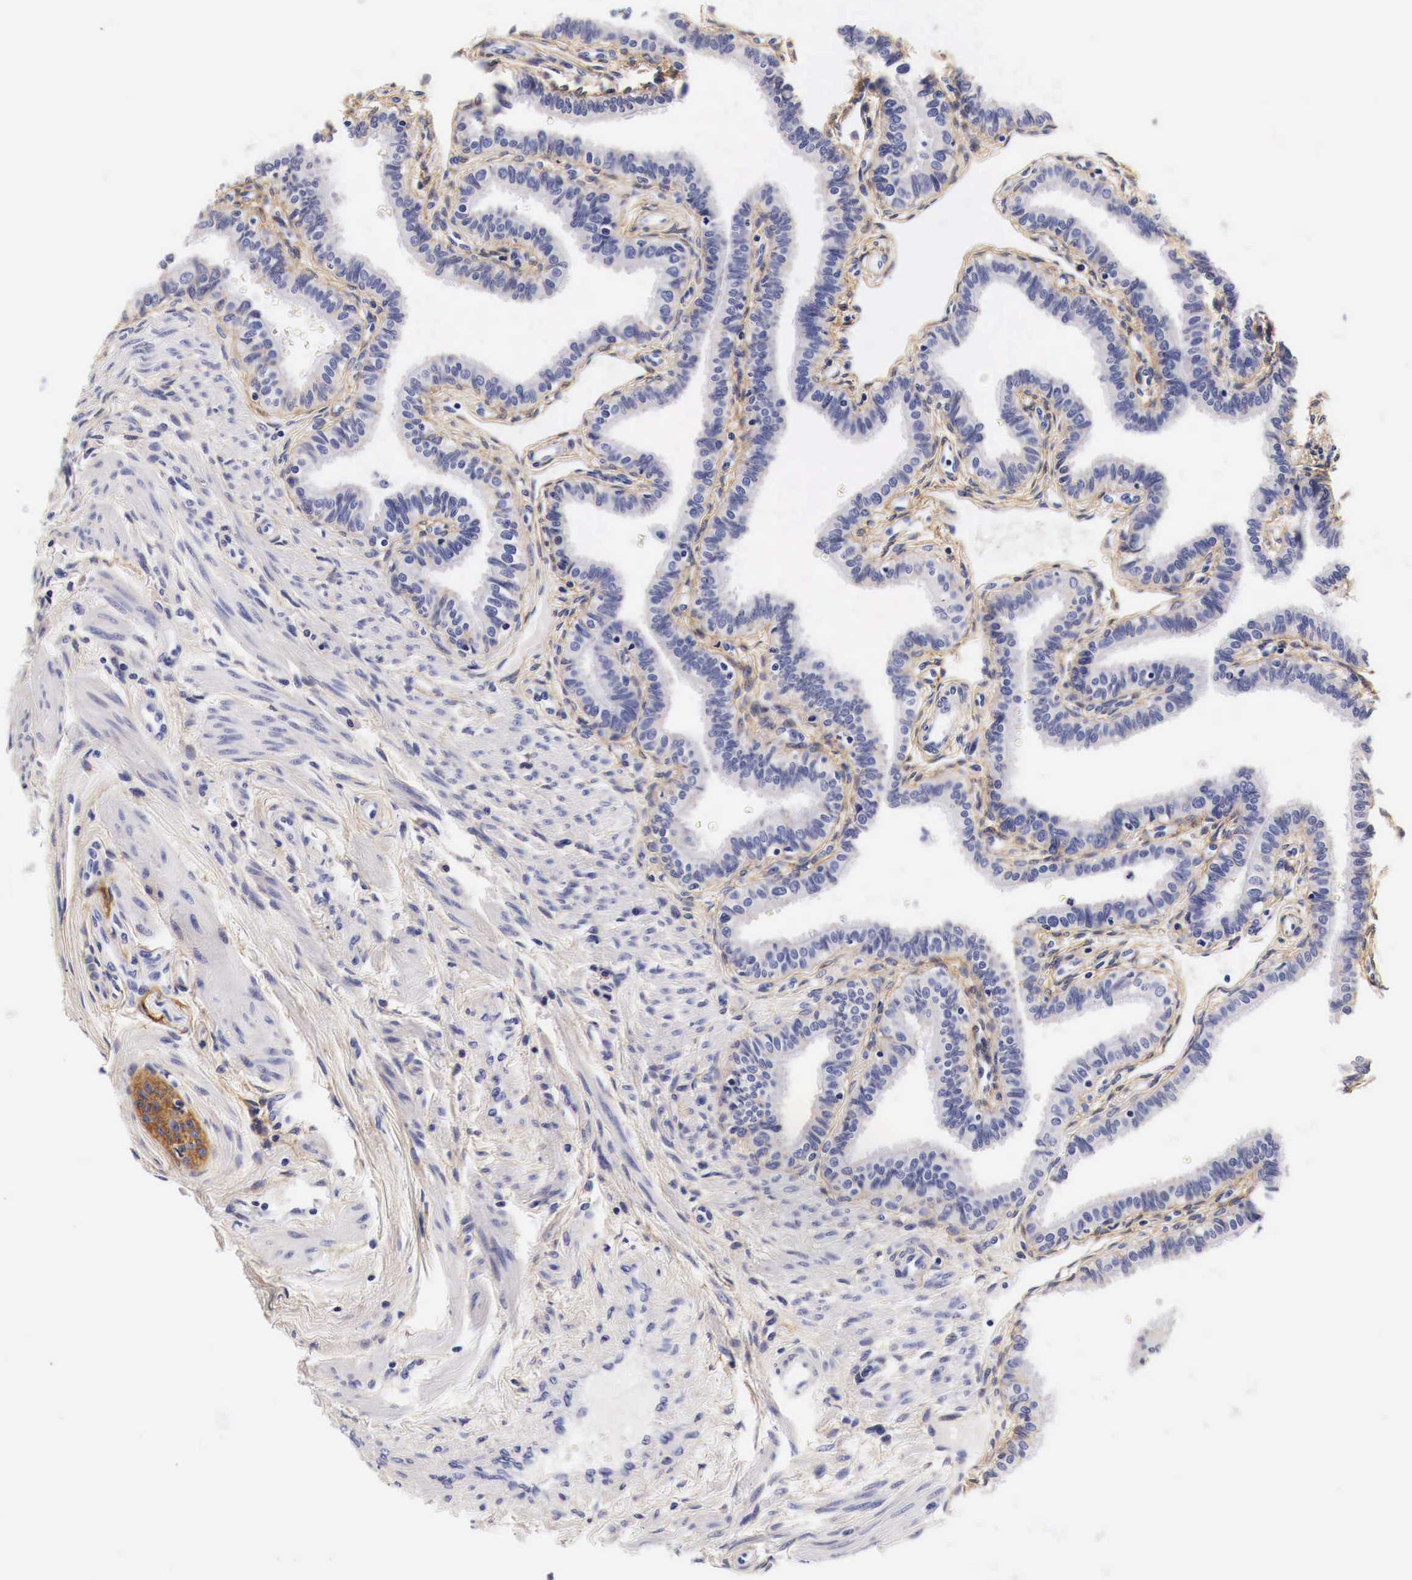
{"staining": {"intensity": "negative", "quantity": "none", "location": "none"}, "tissue": "fallopian tube", "cell_type": "Glandular cells", "image_type": "normal", "snomed": [{"axis": "morphology", "description": "Normal tissue, NOS"}, {"axis": "topography", "description": "Fallopian tube"}], "caption": "IHC photomicrograph of benign fallopian tube: human fallopian tube stained with DAB (3,3'-diaminobenzidine) shows no significant protein positivity in glandular cells.", "gene": "EGFR", "patient": {"sex": "female", "age": 32}}